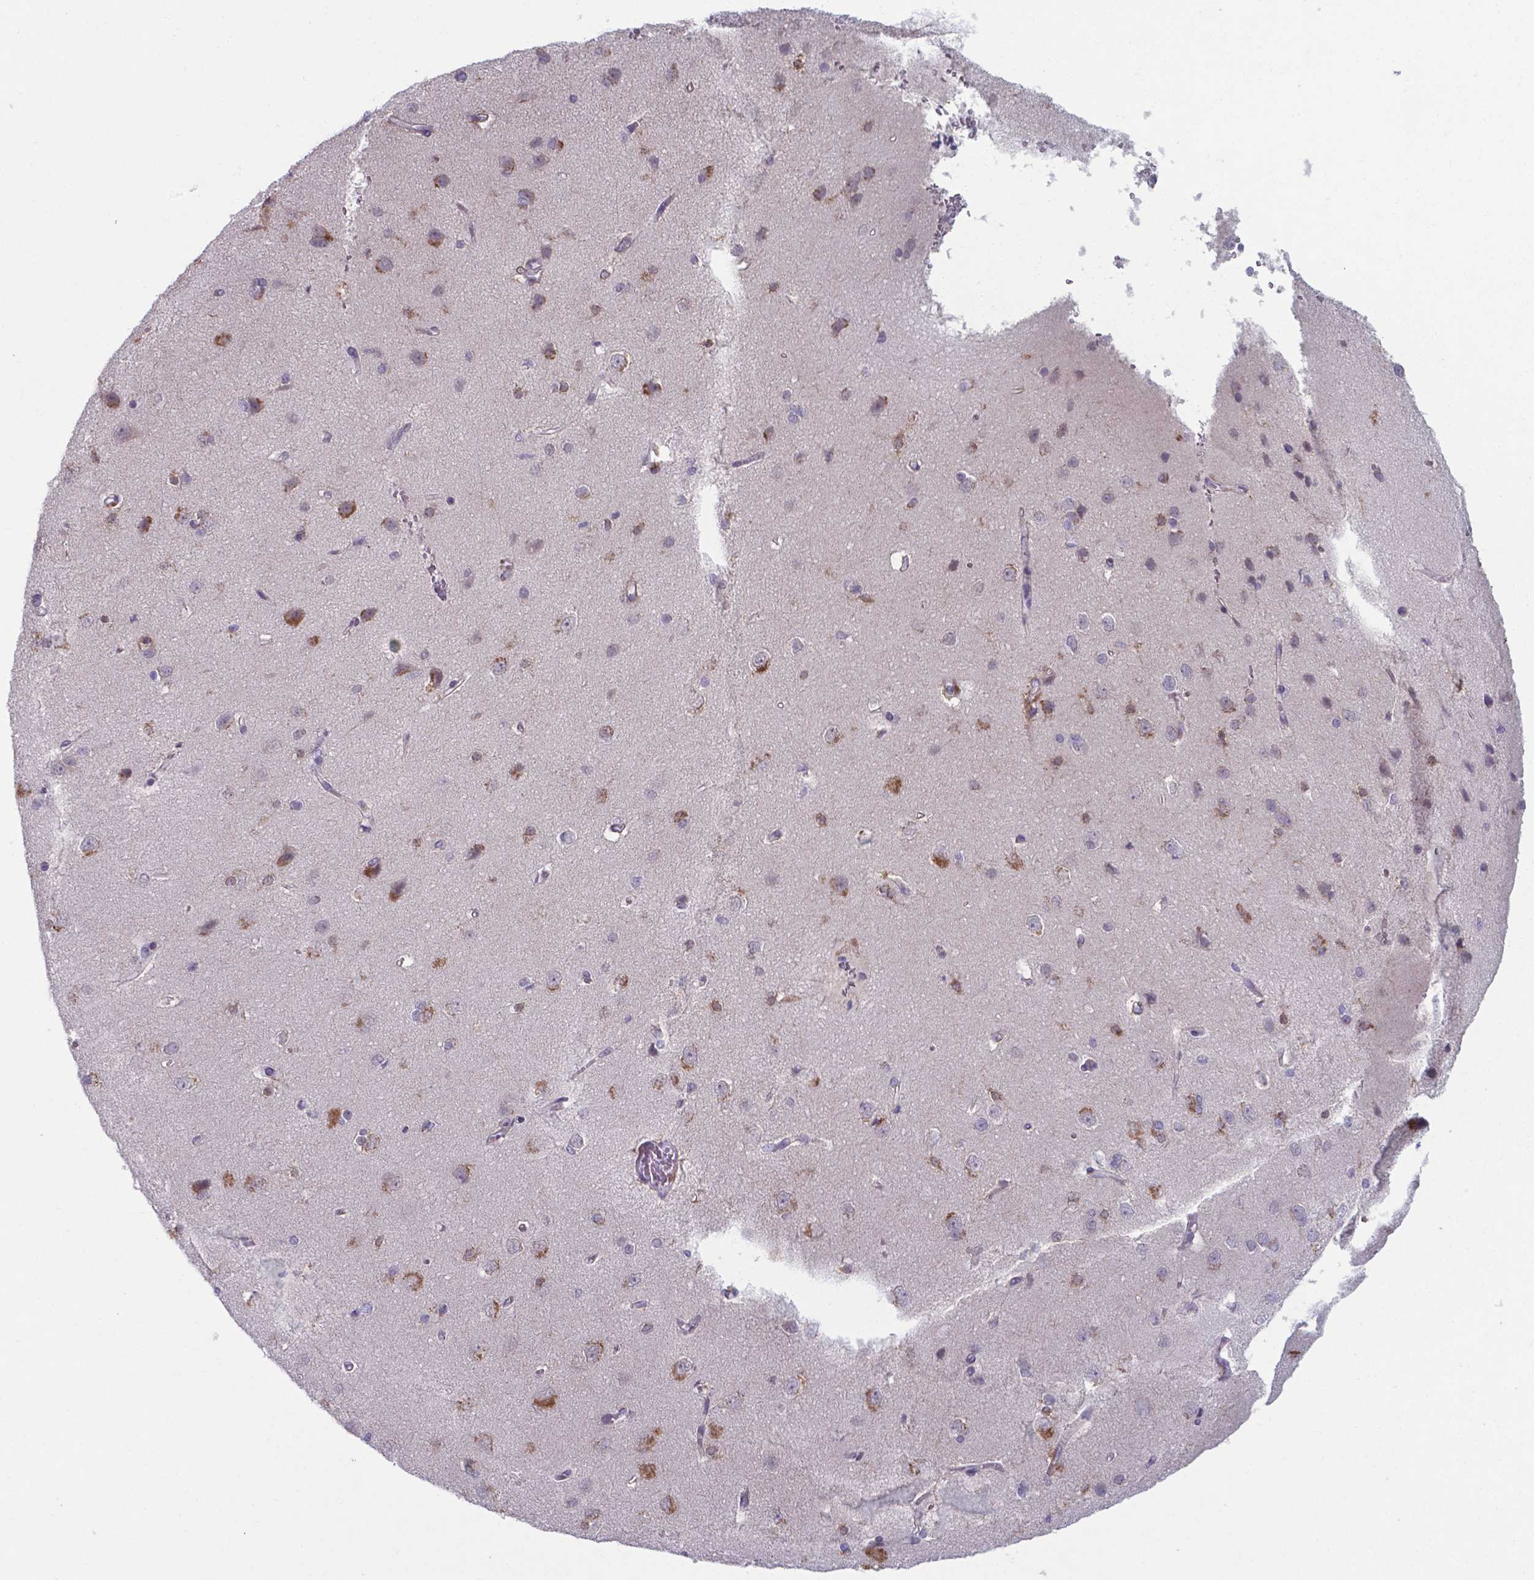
{"staining": {"intensity": "negative", "quantity": "none", "location": "none"}, "tissue": "cerebral cortex", "cell_type": "Endothelial cells", "image_type": "normal", "snomed": [{"axis": "morphology", "description": "Normal tissue, NOS"}, {"axis": "topography", "description": "Cerebral cortex"}], "caption": "Protein analysis of unremarkable cerebral cortex shows no significant staining in endothelial cells. (DAB (3,3'-diaminobenzidine) IHC, high magnification).", "gene": "AP5B1", "patient": {"sex": "male", "age": 37}}